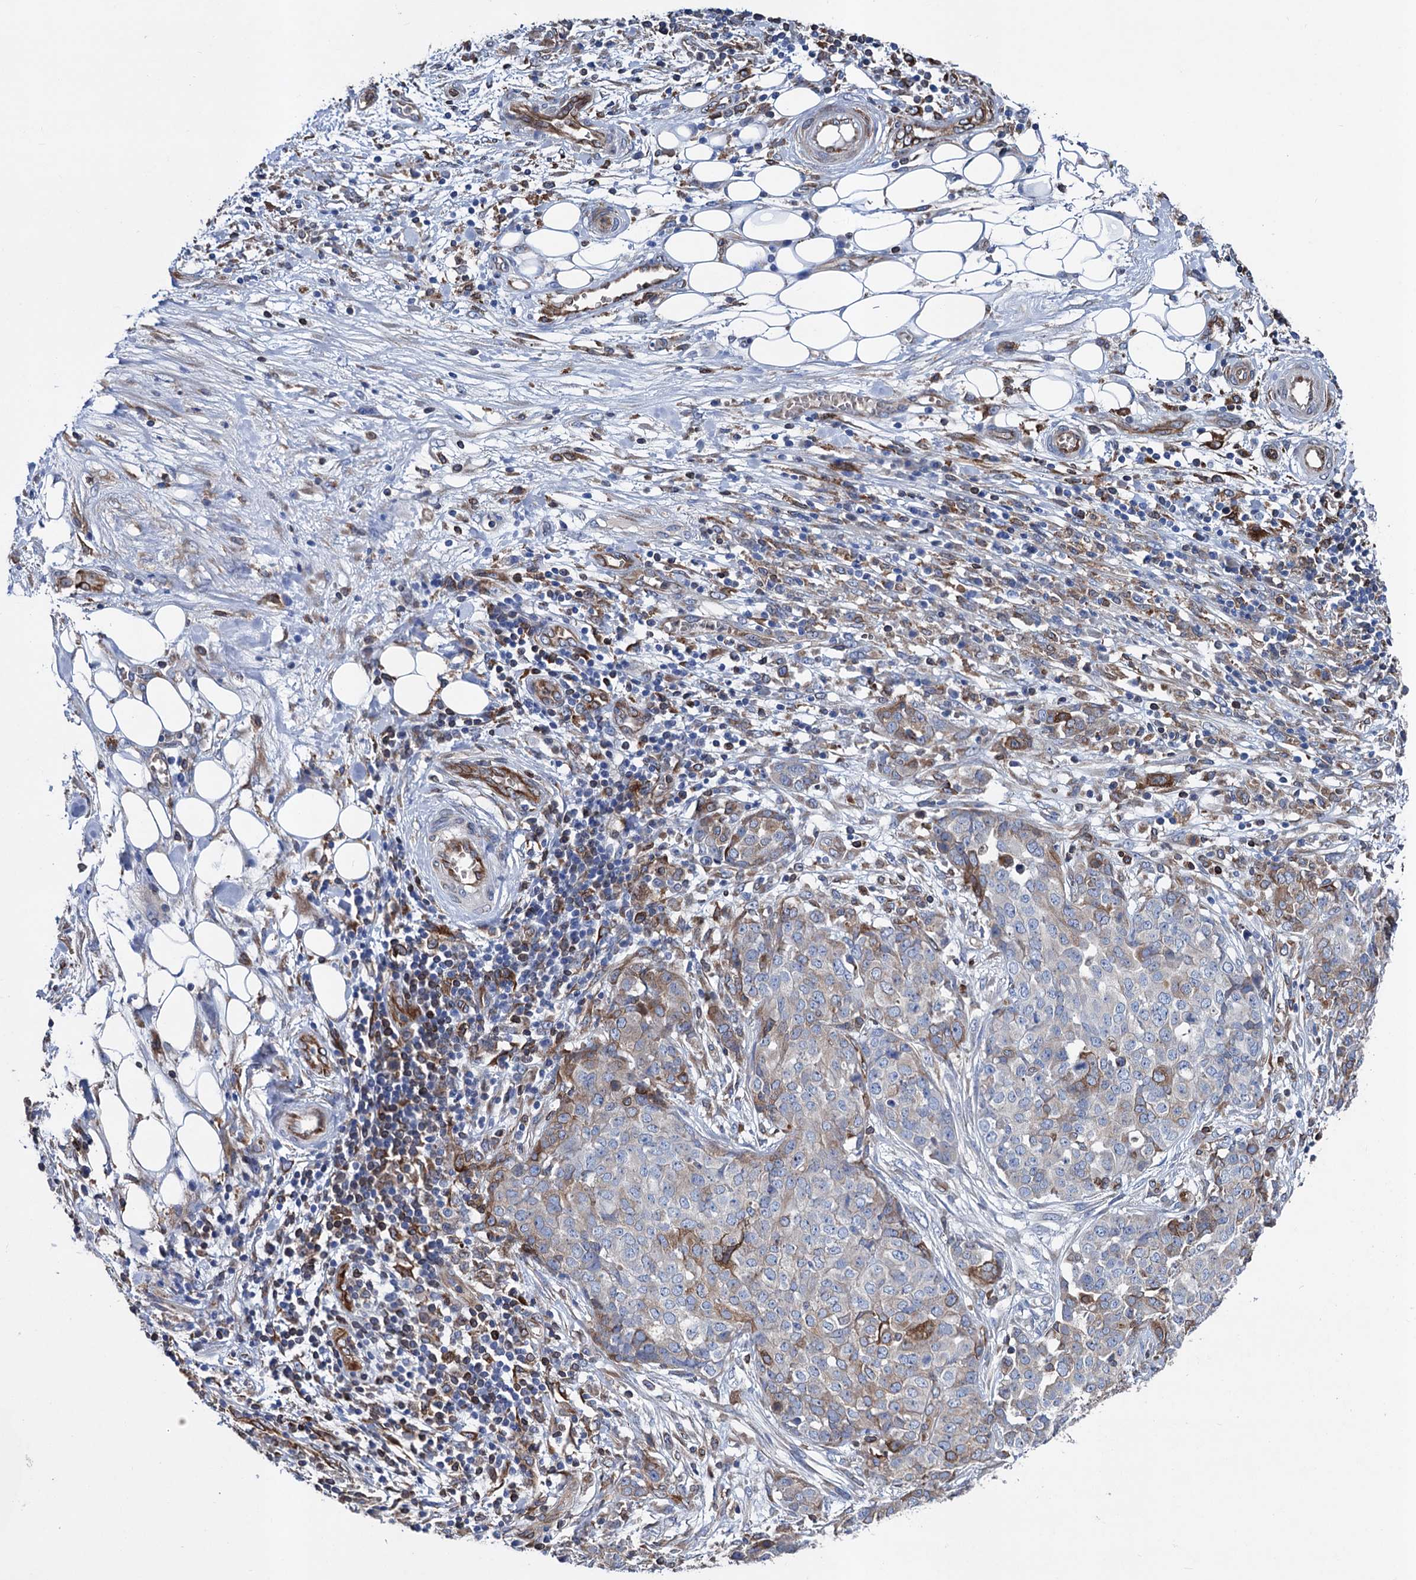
{"staining": {"intensity": "moderate", "quantity": "<25%", "location": "cytoplasmic/membranous"}, "tissue": "ovarian cancer", "cell_type": "Tumor cells", "image_type": "cancer", "snomed": [{"axis": "morphology", "description": "Cystadenocarcinoma, serous, NOS"}, {"axis": "topography", "description": "Soft tissue"}, {"axis": "topography", "description": "Ovary"}], "caption": "The photomicrograph exhibits staining of ovarian cancer (serous cystadenocarcinoma), revealing moderate cytoplasmic/membranous protein positivity (brown color) within tumor cells. (DAB (3,3'-diaminobenzidine) = brown stain, brightfield microscopy at high magnification).", "gene": "STING1", "patient": {"sex": "female", "age": 57}}